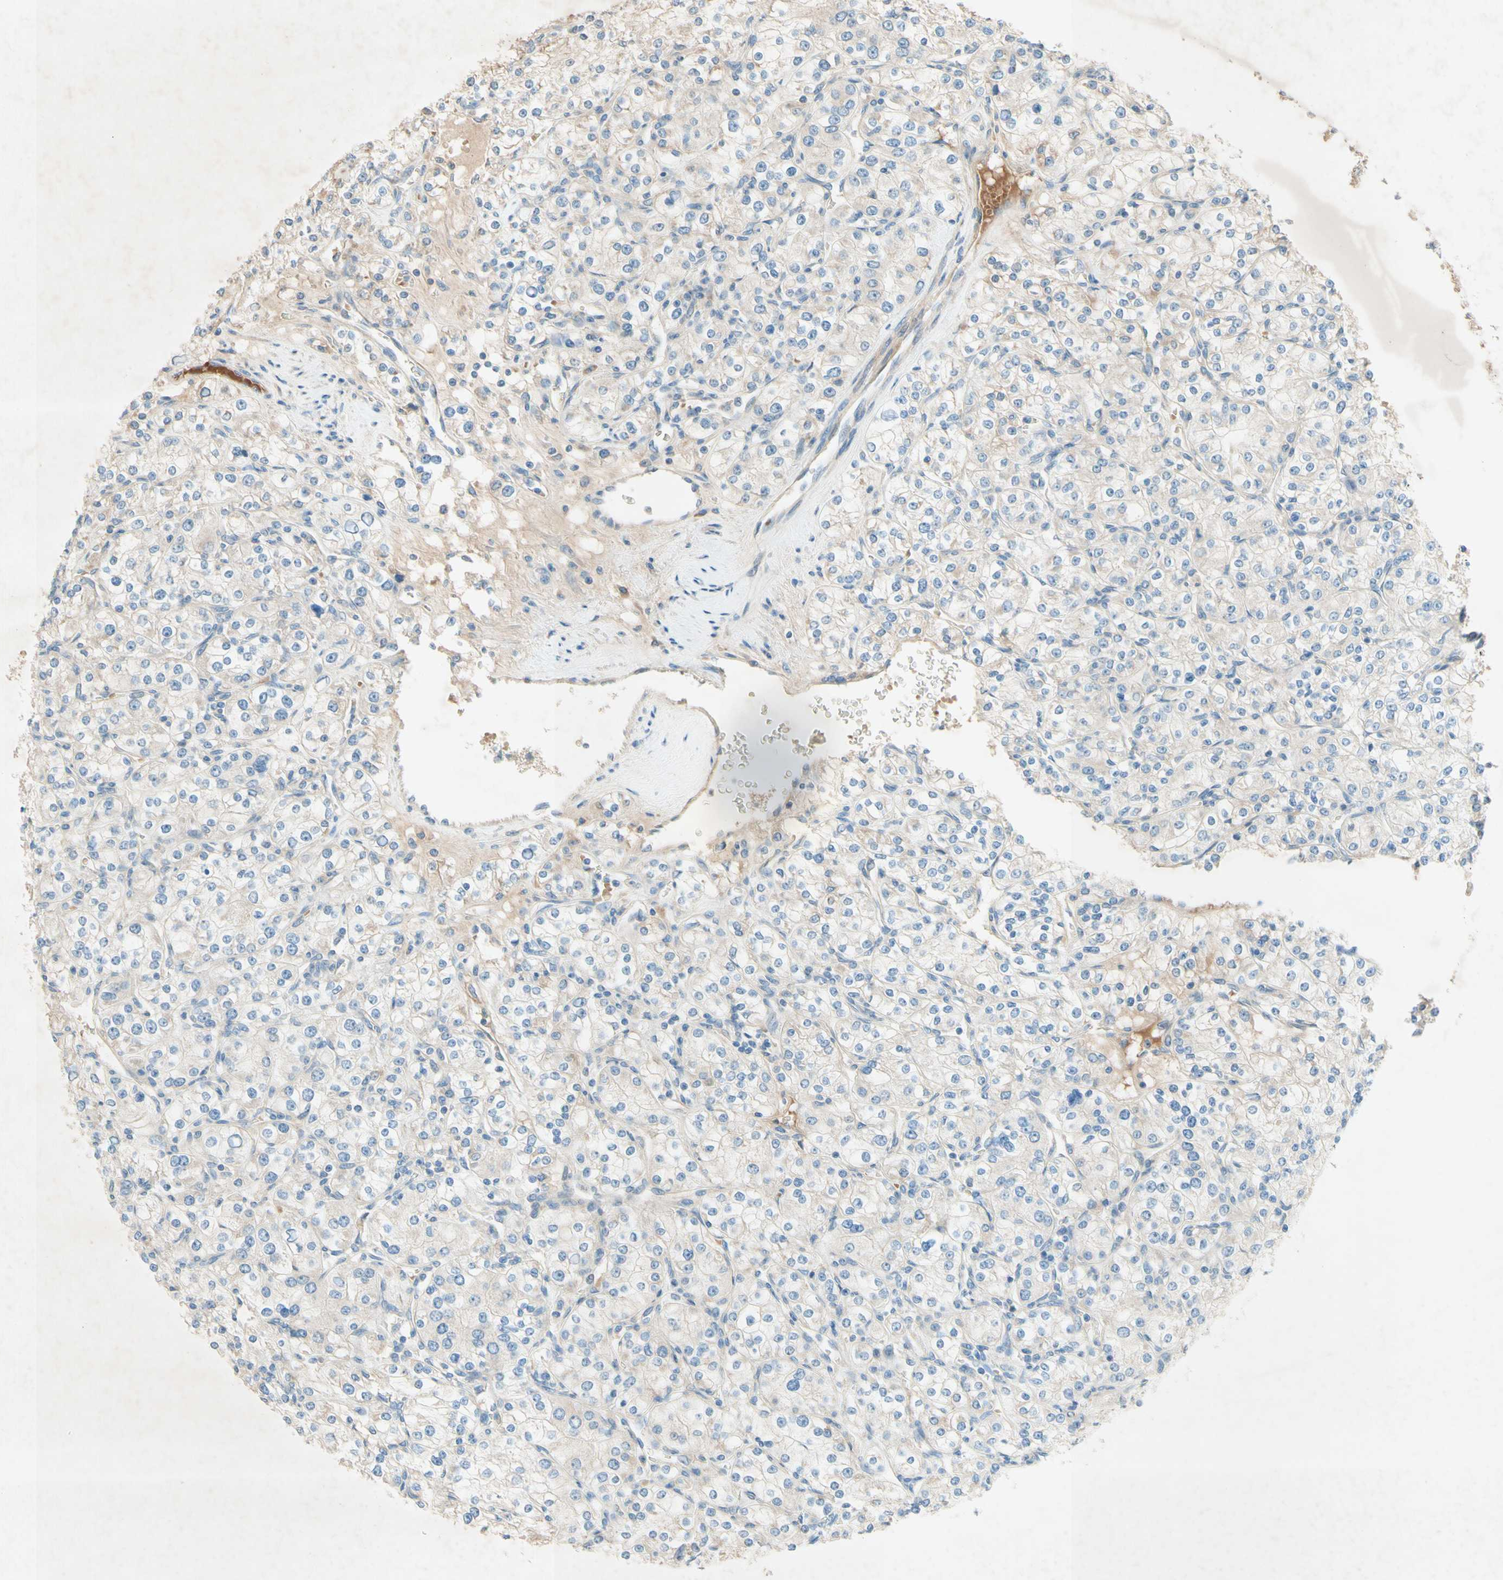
{"staining": {"intensity": "negative", "quantity": "none", "location": "none"}, "tissue": "renal cancer", "cell_type": "Tumor cells", "image_type": "cancer", "snomed": [{"axis": "morphology", "description": "Adenocarcinoma, NOS"}, {"axis": "topography", "description": "Kidney"}], "caption": "This is an immunohistochemistry photomicrograph of human renal cancer. There is no positivity in tumor cells.", "gene": "IL2", "patient": {"sex": "male", "age": 77}}